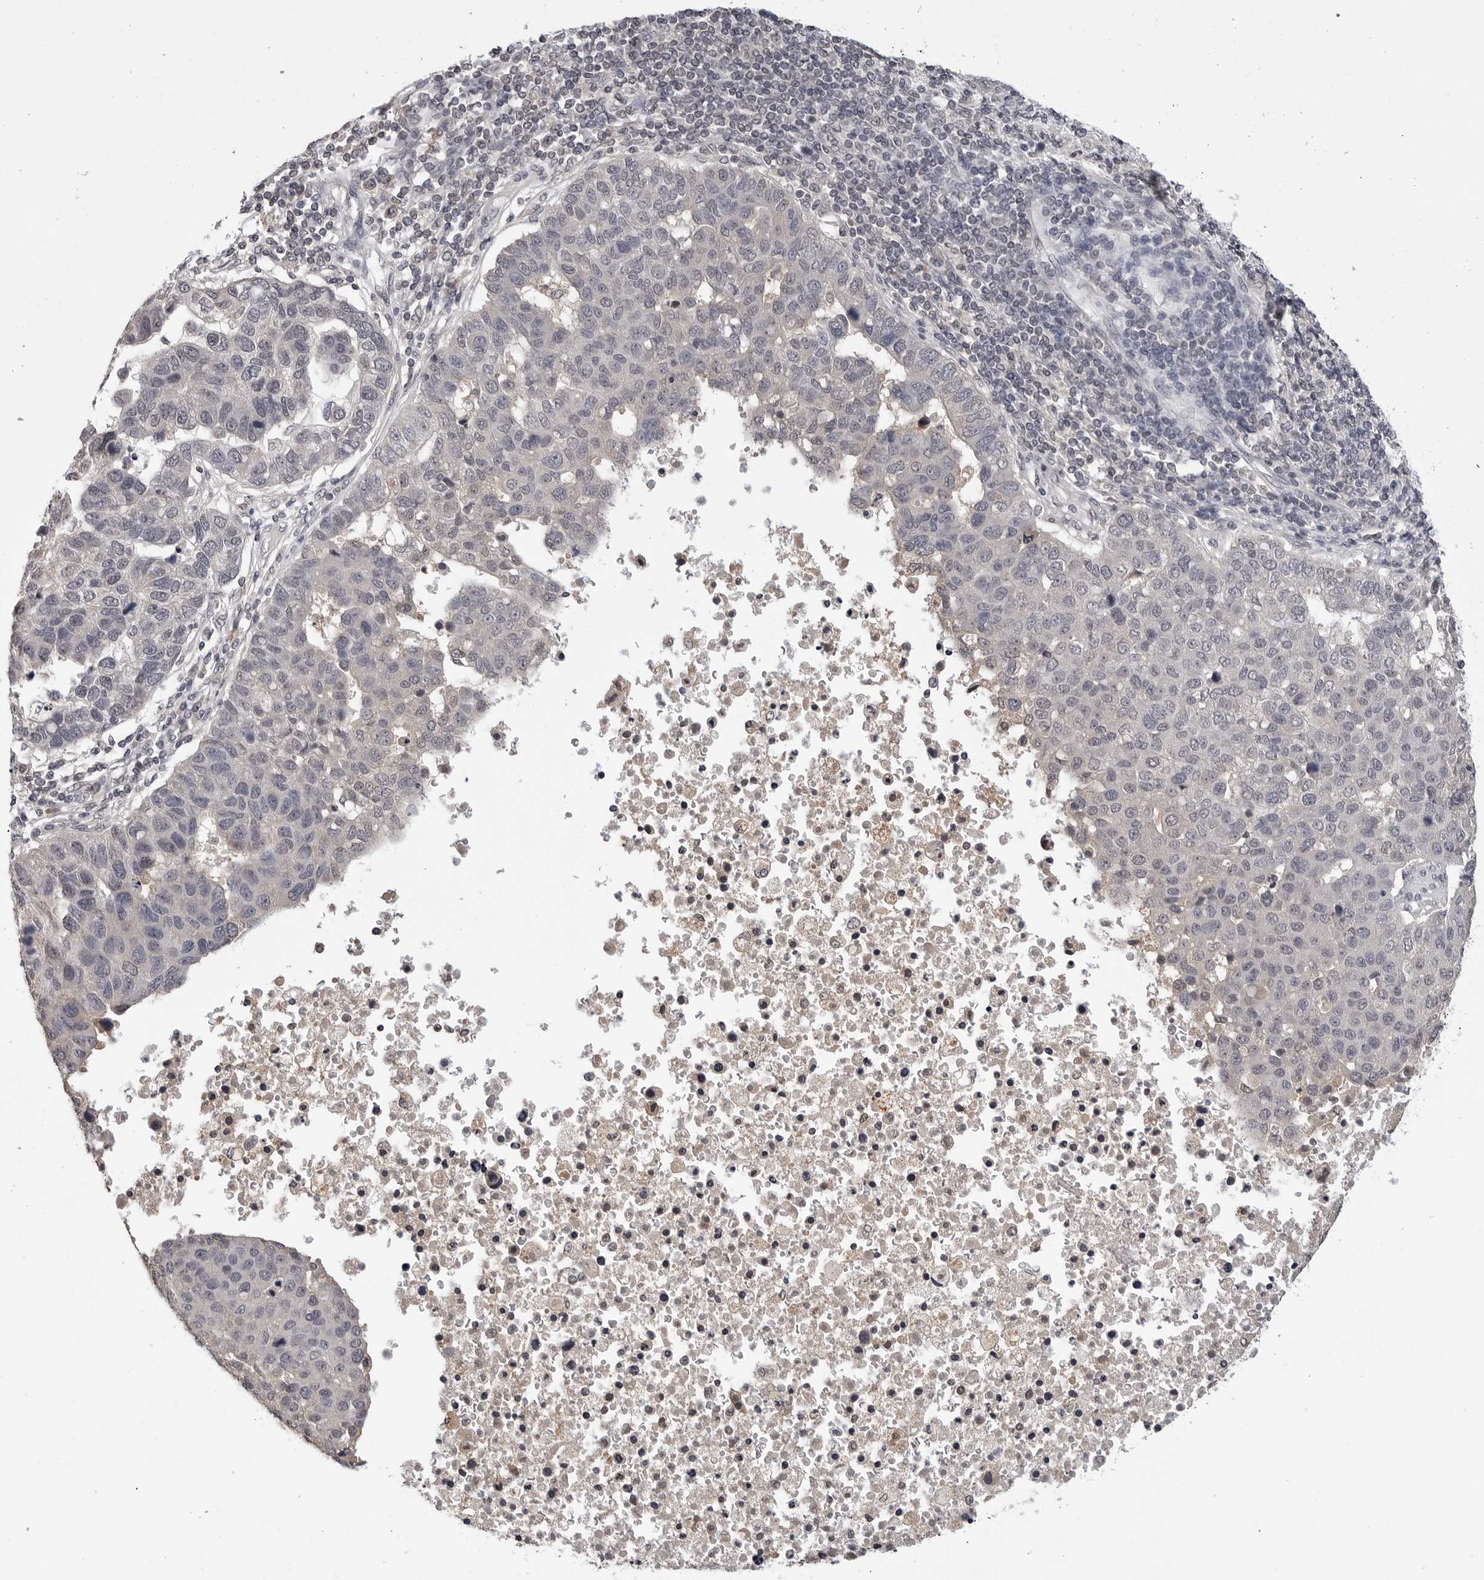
{"staining": {"intensity": "negative", "quantity": "none", "location": "none"}, "tissue": "pancreatic cancer", "cell_type": "Tumor cells", "image_type": "cancer", "snomed": [{"axis": "morphology", "description": "Adenocarcinoma, NOS"}, {"axis": "topography", "description": "Pancreas"}], "caption": "Tumor cells show no significant protein positivity in pancreatic cancer. (DAB (3,3'-diaminobenzidine) immunohistochemistry (IHC) visualized using brightfield microscopy, high magnification).", "gene": "CDK20", "patient": {"sex": "female", "age": 61}}